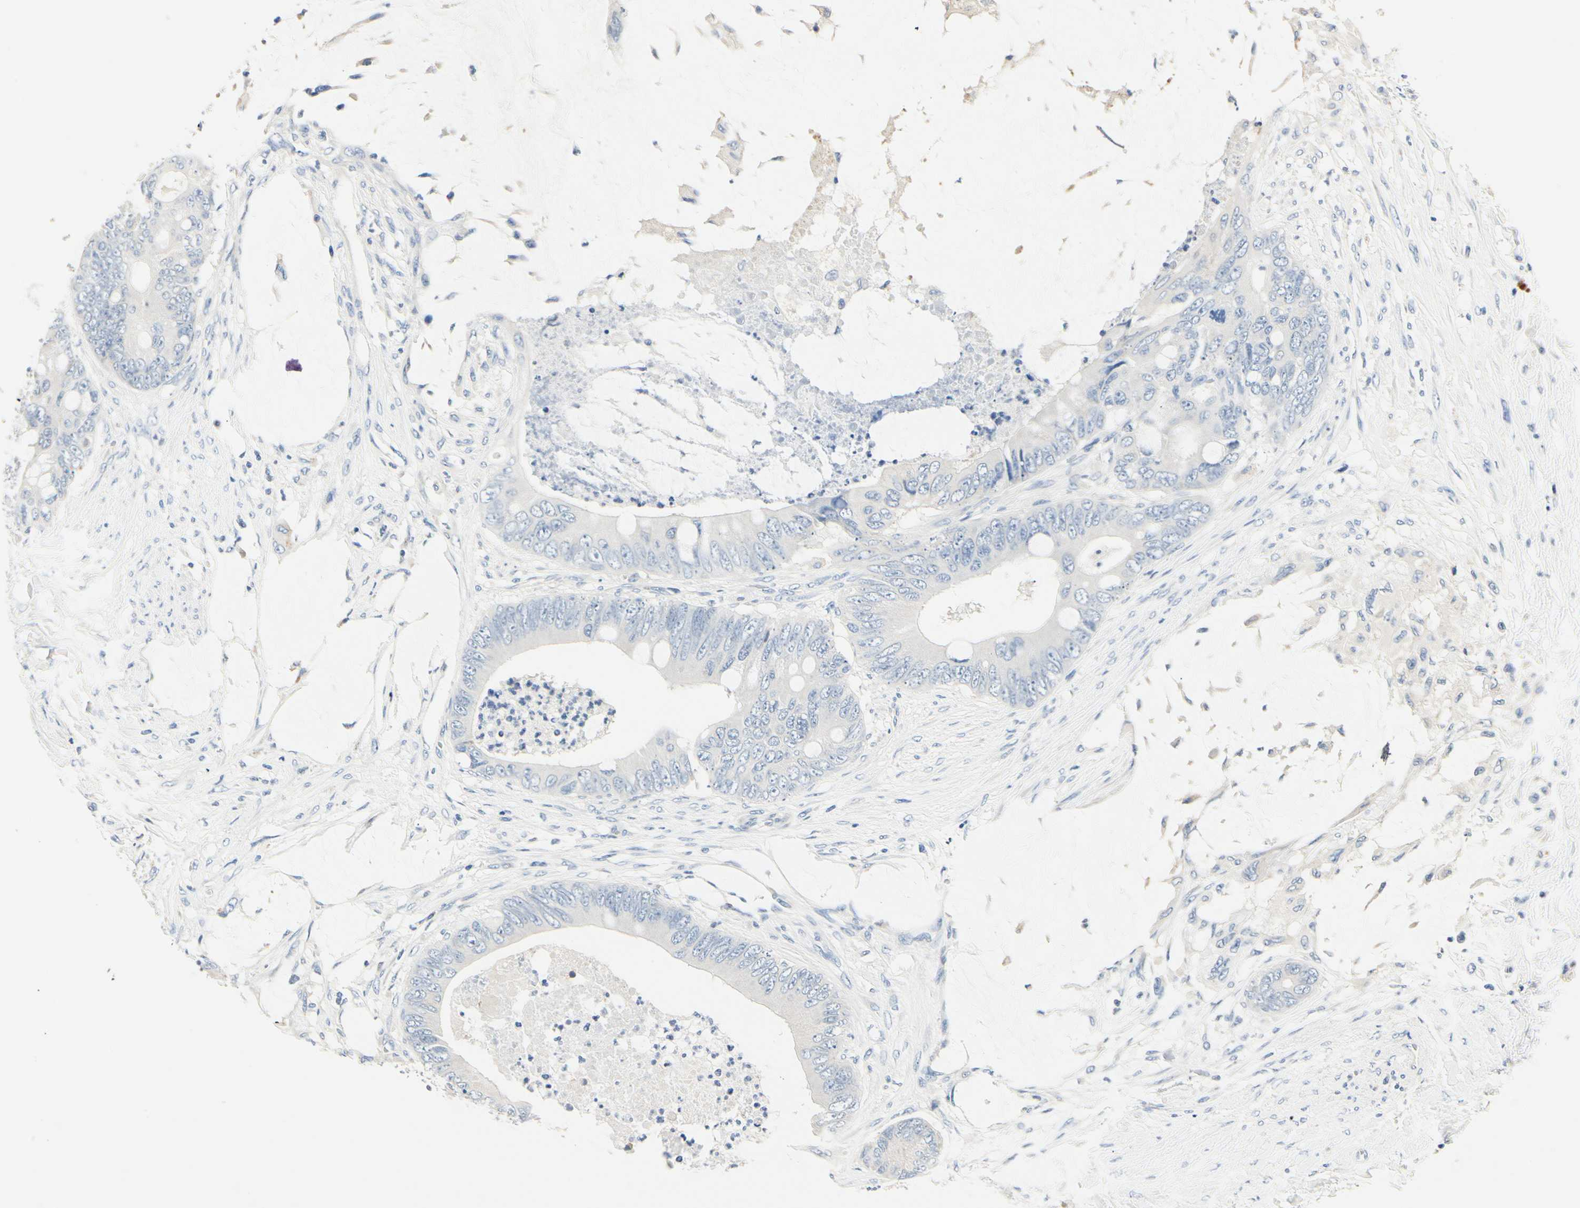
{"staining": {"intensity": "negative", "quantity": "none", "location": "none"}, "tissue": "colorectal cancer", "cell_type": "Tumor cells", "image_type": "cancer", "snomed": [{"axis": "morphology", "description": "Adenocarcinoma, NOS"}, {"axis": "topography", "description": "Rectum"}], "caption": "Immunohistochemistry (IHC) of human colorectal cancer shows no staining in tumor cells.", "gene": "TGFBR3", "patient": {"sex": "female", "age": 77}}